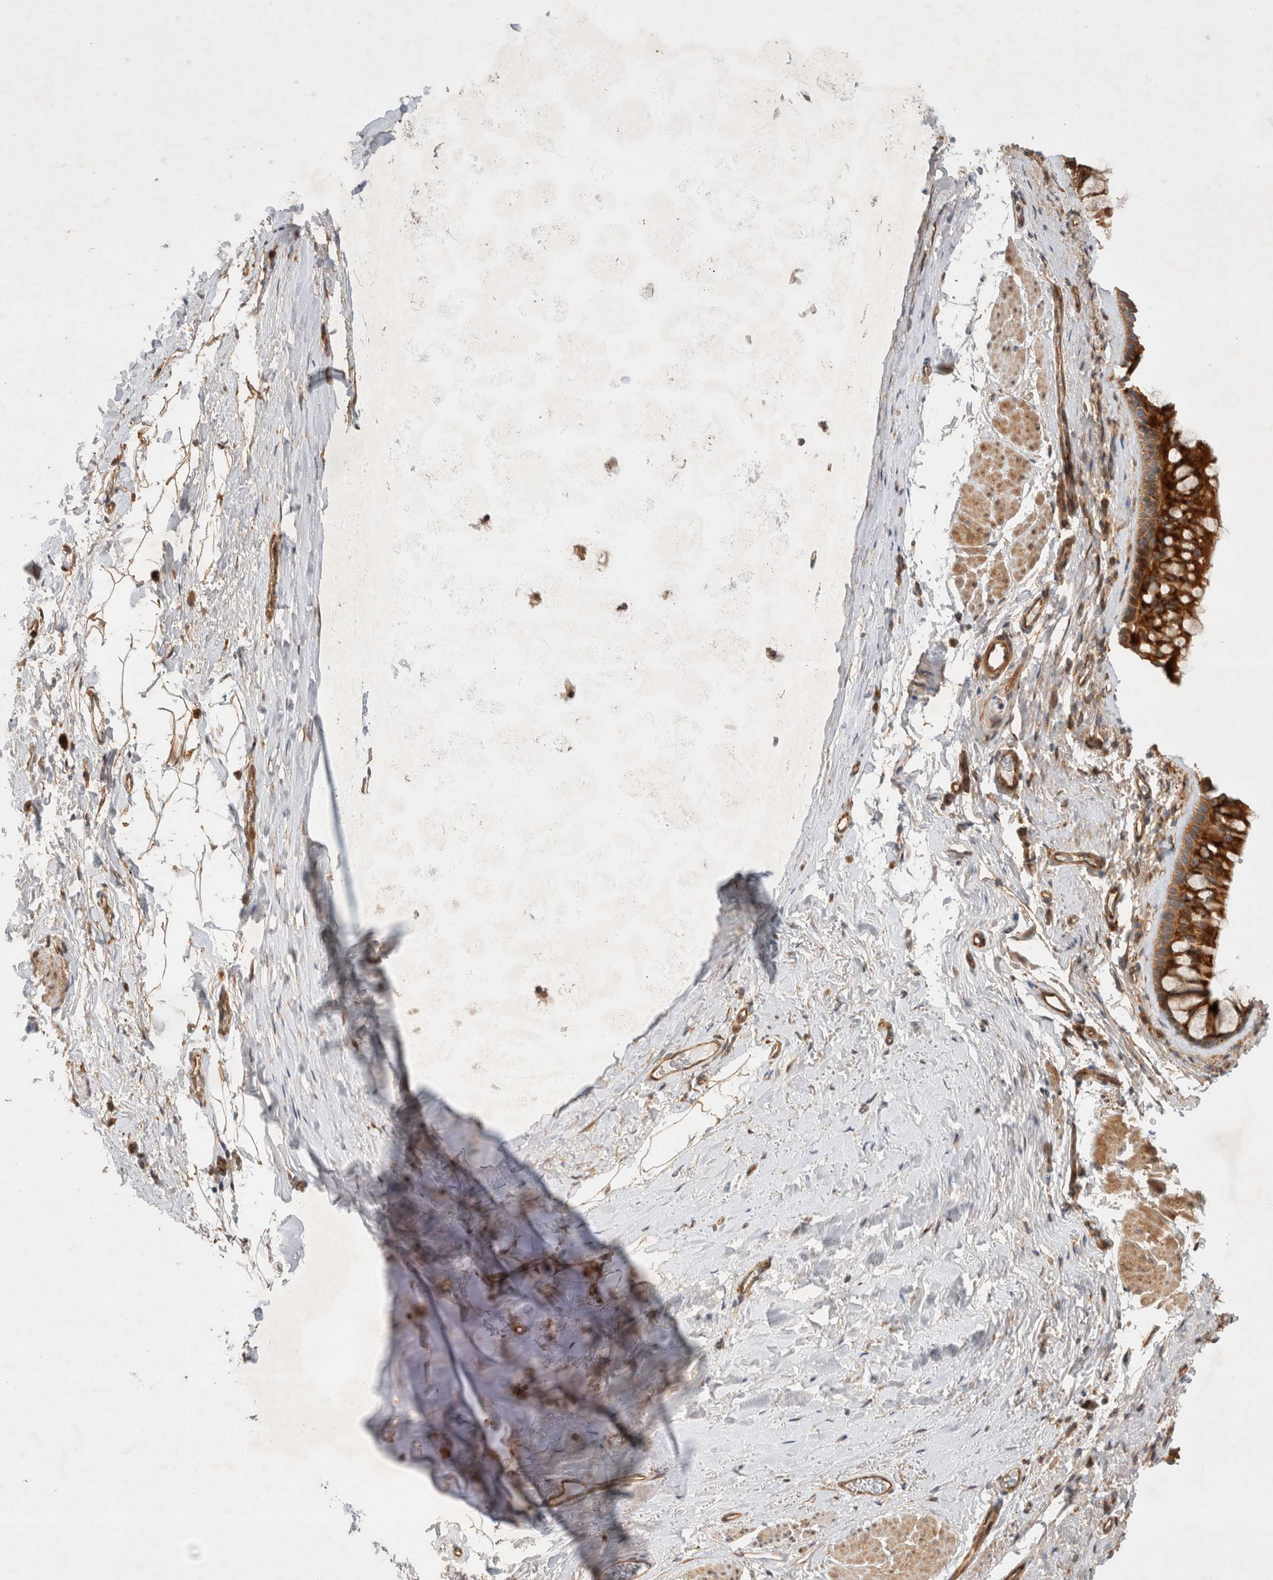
{"staining": {"intensity": "strong", "quantity": ">75%", "location": "cytoplasmic/membranous"}, "tissue": "bronchus", "cell_type": "Respiratory epithelial cells", "image_type": "normal", "snomed": [{"axis": "morphology", "description": "Normal tissue, NOS"}, {"axis": "topography", "description": "Cartilage tissue"}, {"axis": "topography", "description": "Bronchus"}], "caption": "Bronchus stained with DAB (3,3'-diaminobenzidine) immunohistochemistry displays high levels of strong cytoplasmic/membranous staining in approximately >75% of respiratory epithelial cells.", "gene": "GPR150", "patient": {"sex": "female", "age": 53}}